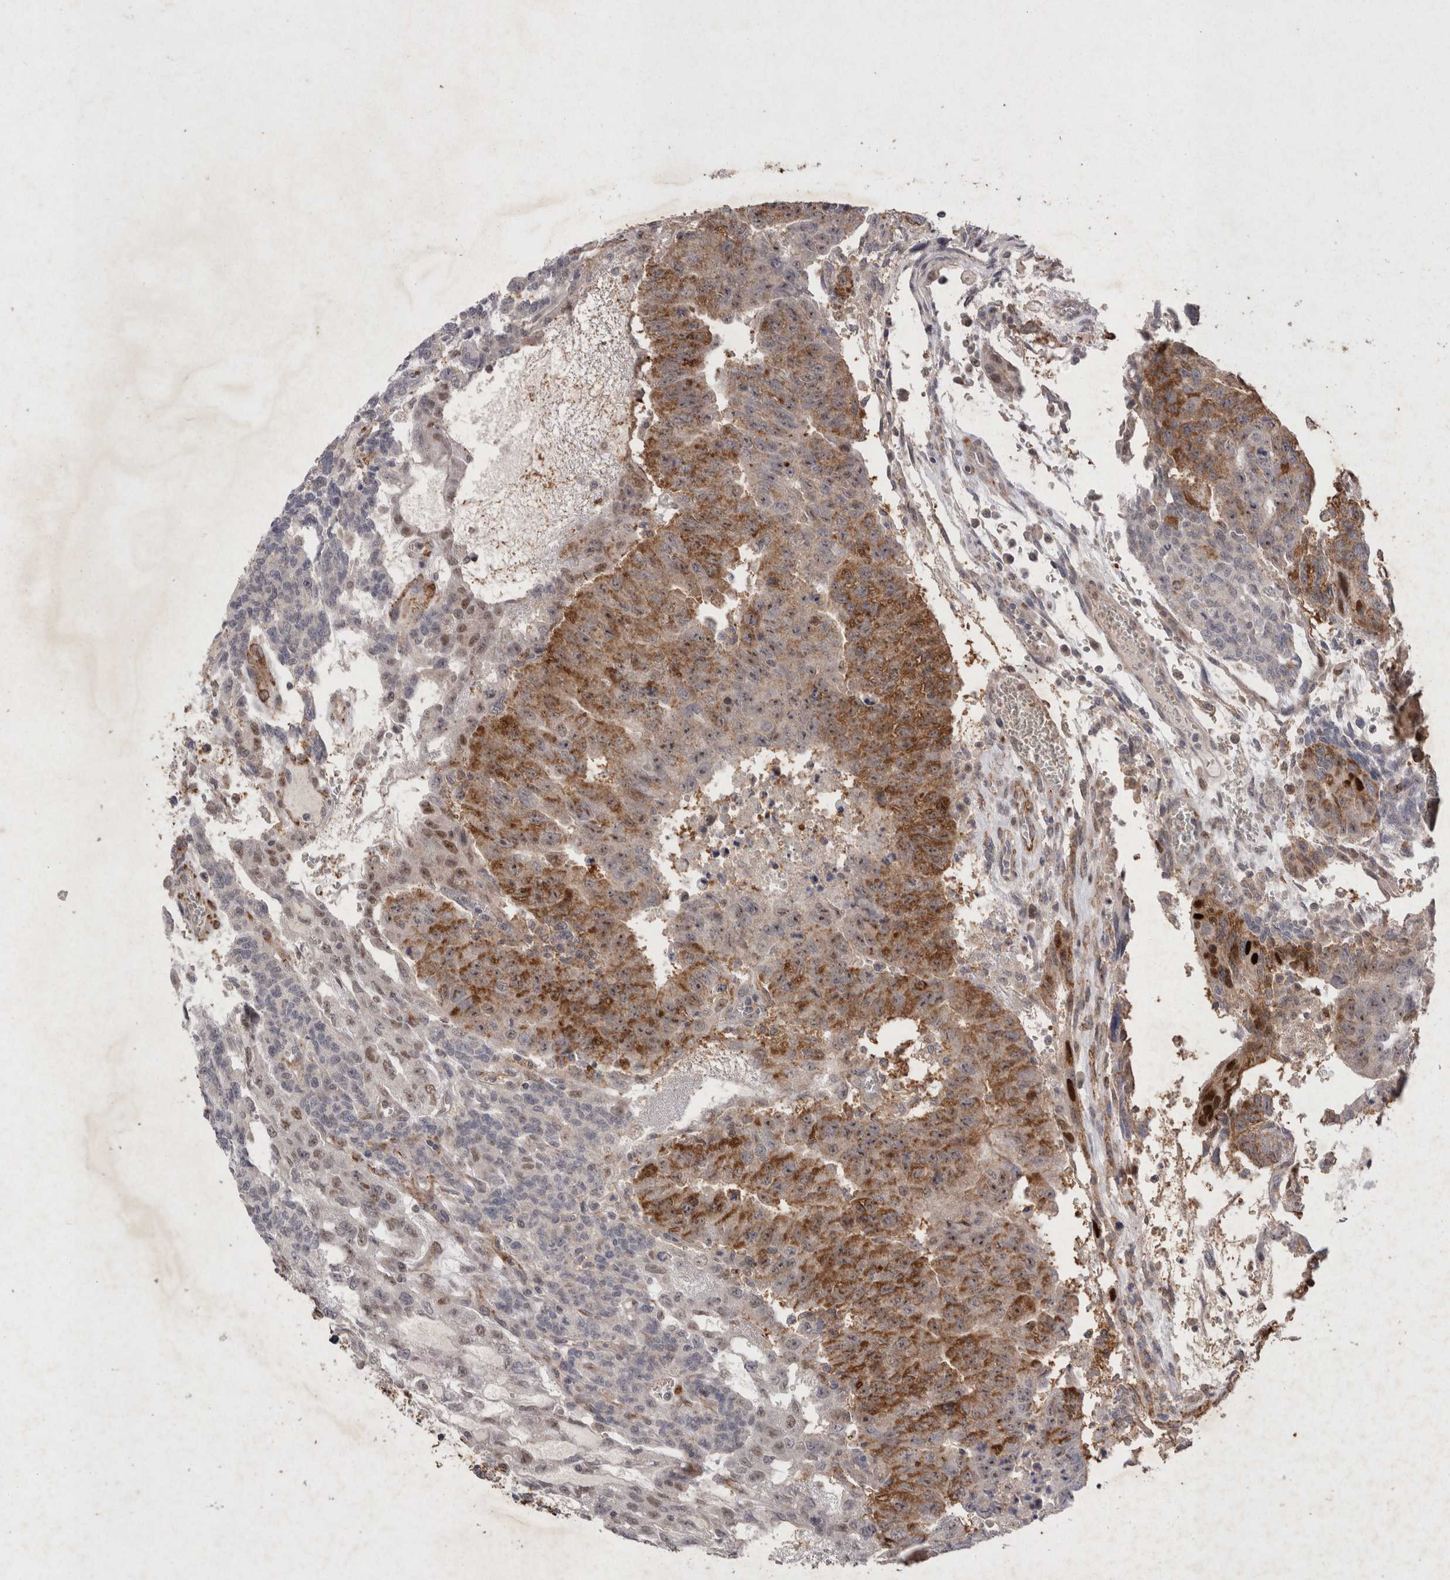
{"staining": {"intensity": "strong", "quantity": ">75%", "location": "cytoplasmic/membranous,nuclear"}, "tissue": "testis cancer", "cell_type": "Tumor cells", "image_type": "cancer", "snomed": [{"axis": "morphology", "description": "Seminoma, NOS"}, {"axis": "morphology", "description": "Carcinoma, Embryonal, NOS"}, {"axis": "topography", "description": "Testis"}], "caption": "Testis embryonal carcinoma stained with immunohistochemistry displays strong cytoplasmic/membranous and nuclear expression in about >75% of tumor cells.", "gene": "STK11", "patient": {"sex": "male", "age": 52}}